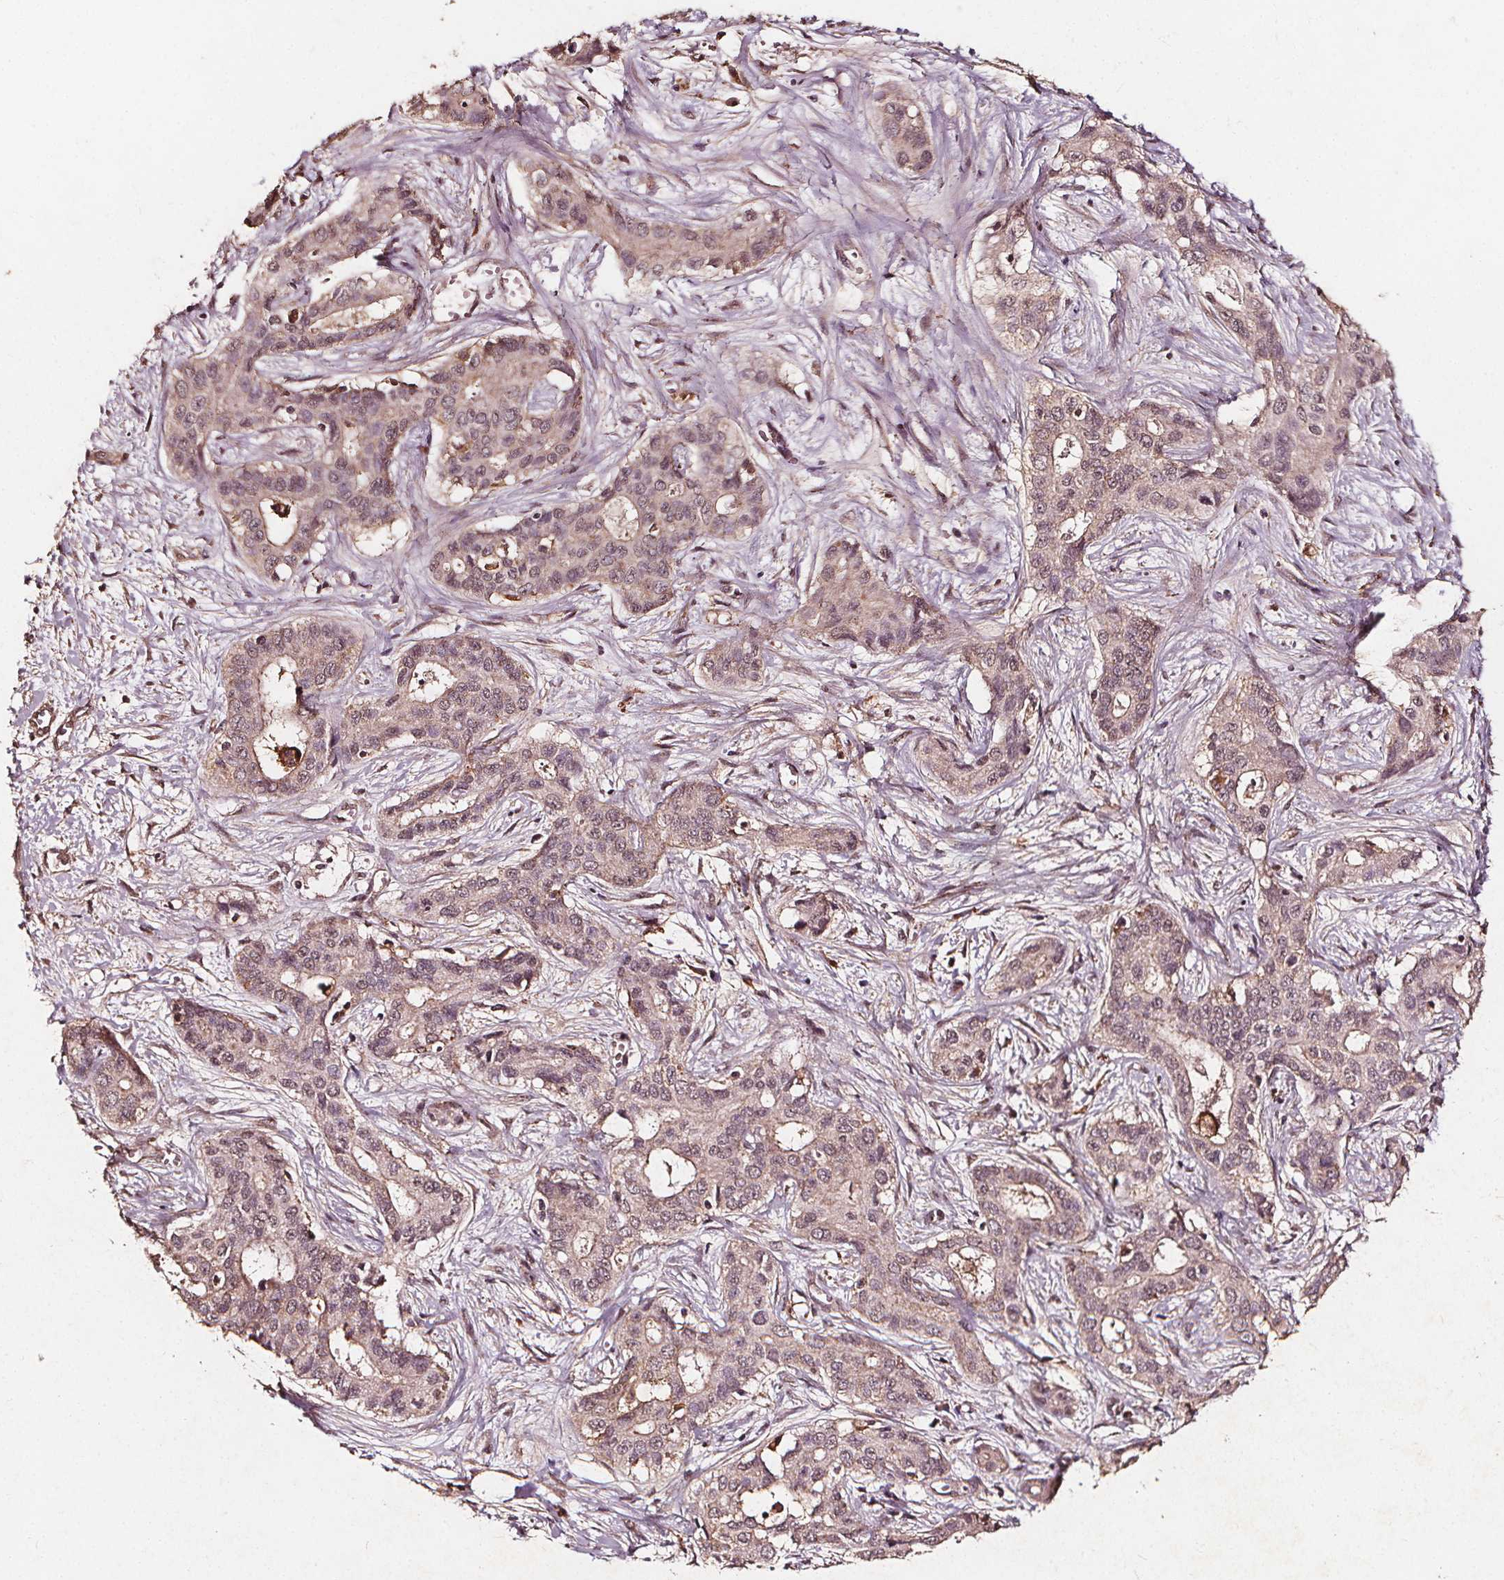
{"staining": {"intensity": "weak", "quantity": "25%-75%", "location": "cytoplasmic/membranous"}, "tissue": "liver cancer", "cell_type": "Tumor cells", "image_type": "cancer", "snomed": [{"axis": "morphology", "description": "Cholangiocarcinoma"}, {"axis": "topography", "description": "Liver"}], "caption": "Immunohistochemistry (IHC) of human liver cancer reveals low levels of weak cytoplasmic/membranous staining in approximately 25%-75% of tumor cells.", "gene": "ABCA1", "patient": {"sex": "female", "age": 65}}